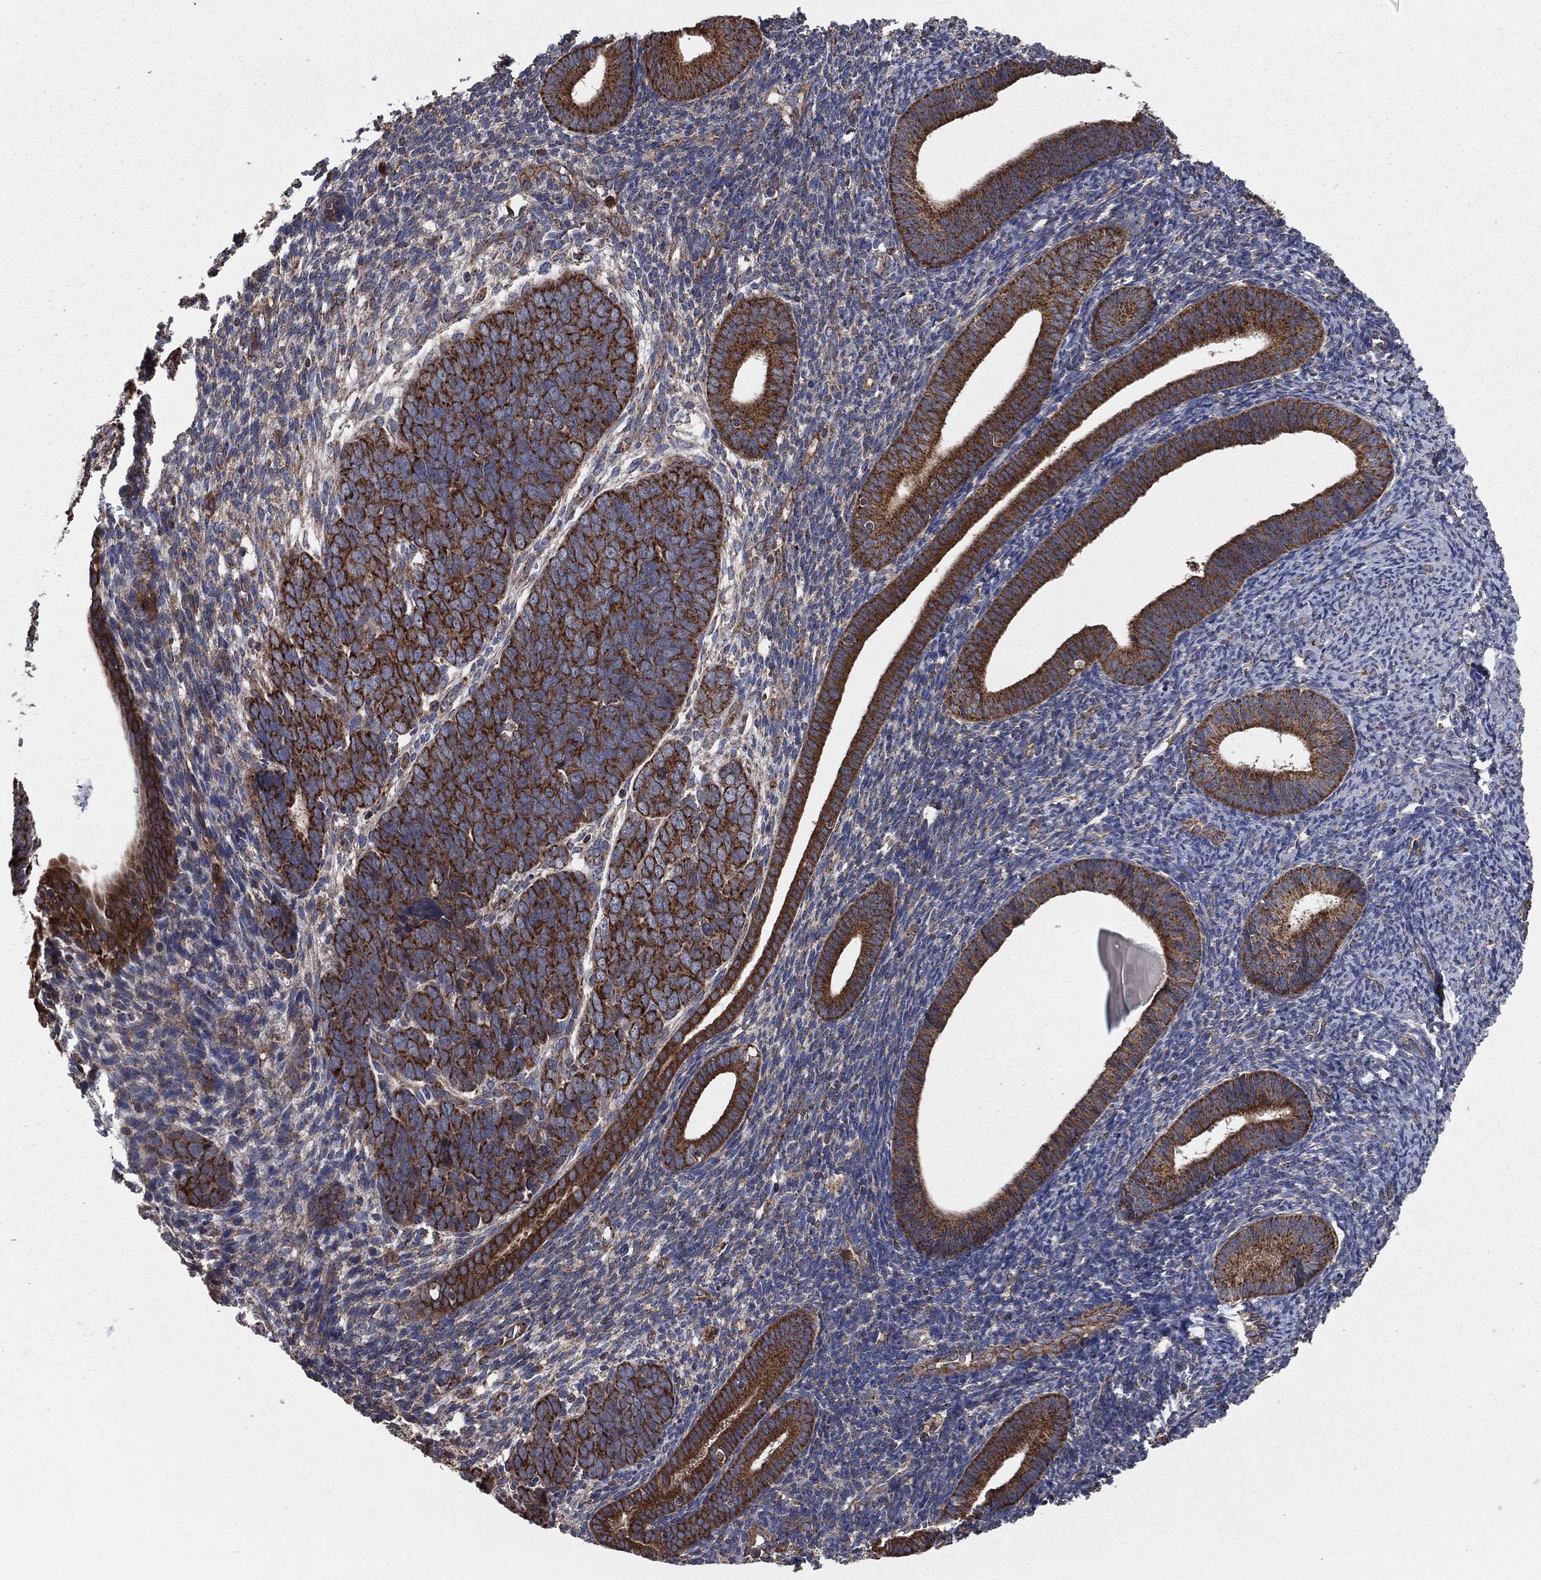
{"staining": {"intensity": "strong", "quantity": ">75%", "location": "cytoplasmic/membranous"}, "tissue": "endometrial cancer", "cell_type": "Tumor cells", "image_type": "cancer", "snomed": [{"axis": "morphology", "description": "Adenocarcinoma, NOS"}, {"axis": "topography", "description": "Endometrium"}], "caption": "Protein analysis of endometrial adenocarcinoma tissue demonstrates strong cytoplasmic/membranous positivity in about >75% of tumor cells.", "gene": "MAPK6", "patient": {"sex": "female", "age": 82}}